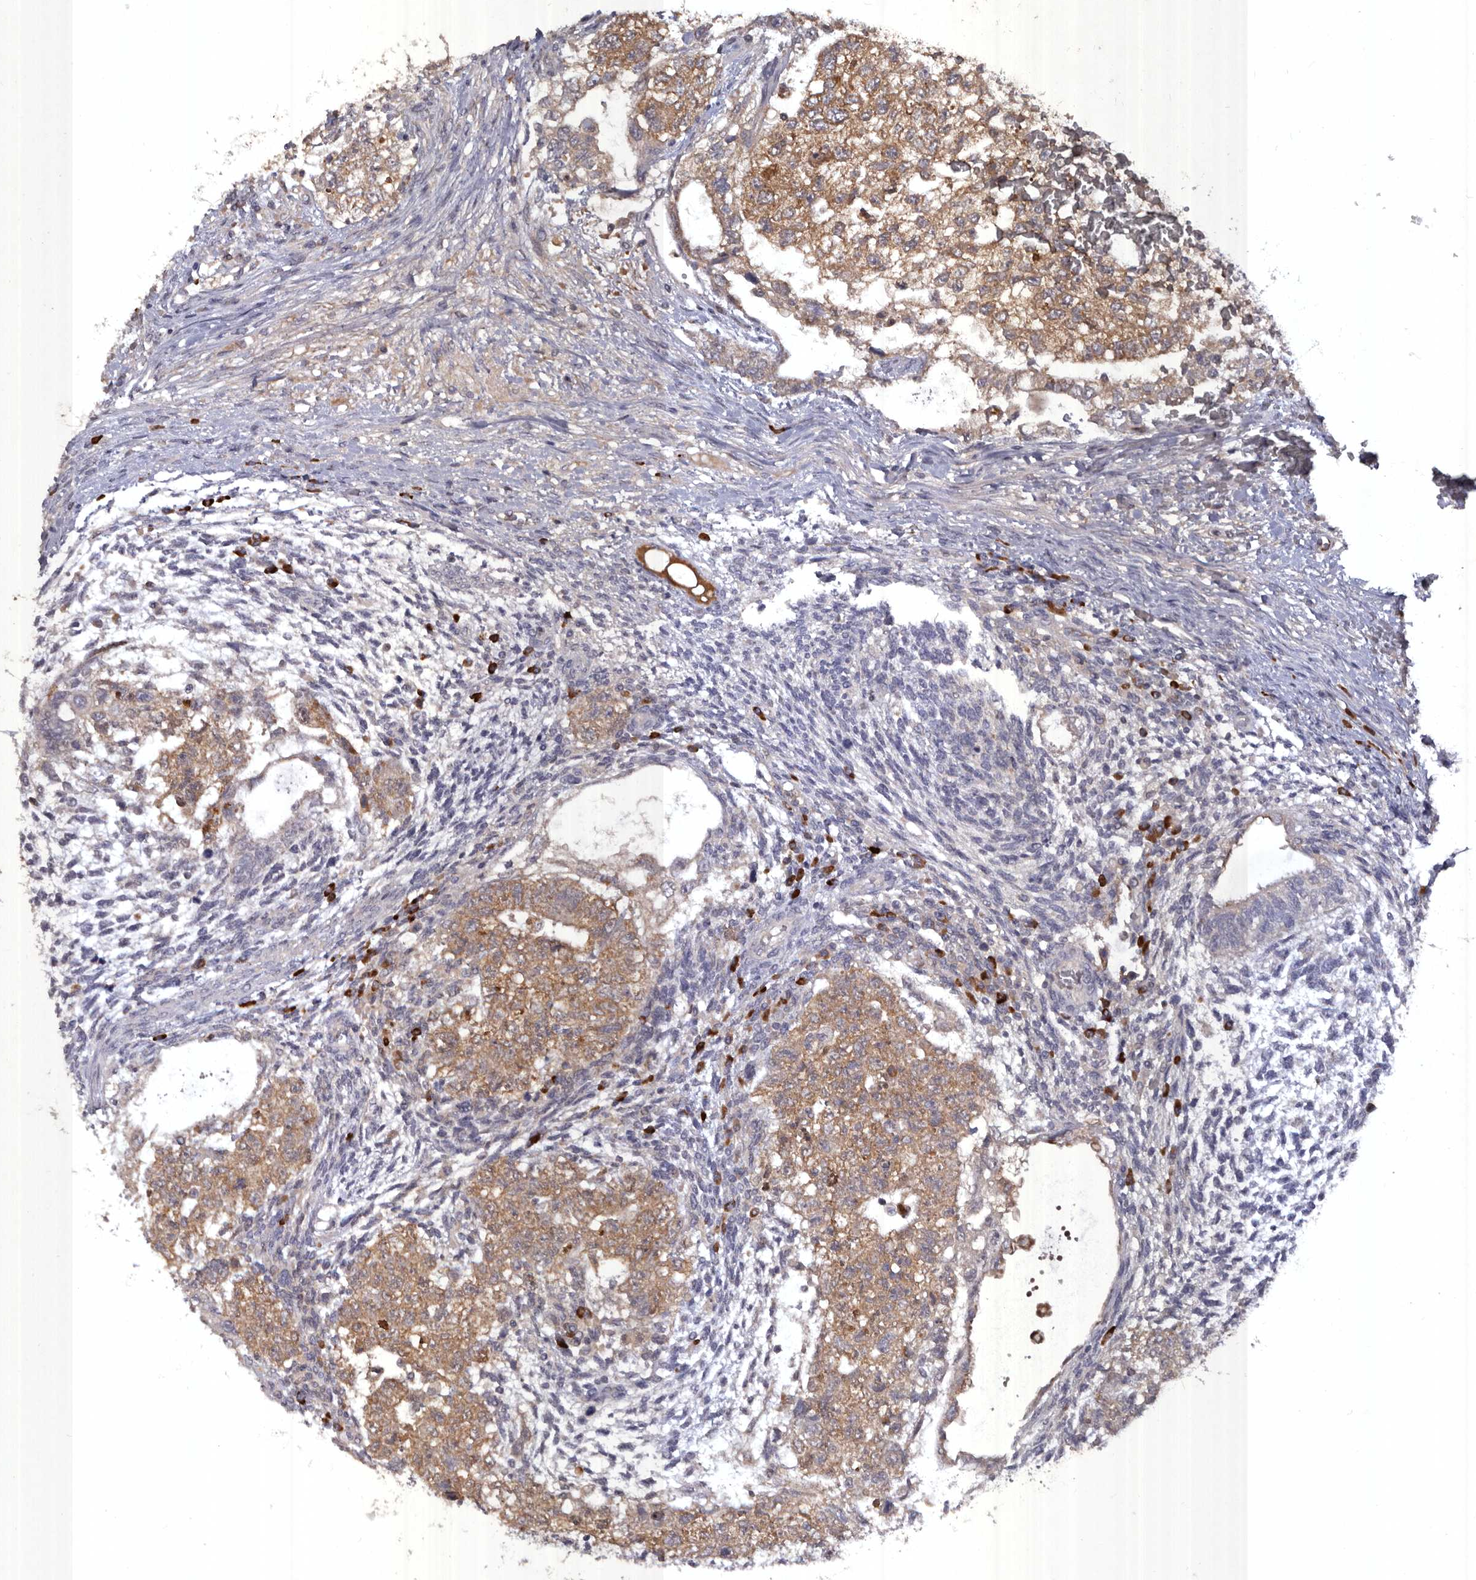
{"staining": {"intensity": "moderate", "quantity": ">75%", "location": "cytoplasmic/membranous"}, "tissue": "testis cancer", "cell_type": "Tumor cells", "image_type": "cancer", "snomed": [{"axis": "morphology", "description": "Carcinoma, Embryonal, NOS"}, {"axis": "topography", "description": "Testis"}], "caption": "IHC of embryonal carcinoma (testis) displays medium levels of moderate cytoplasmic/membranous expression in approximately >75% of tumor cells.", "gene": "EDEM1", "patient": {"sex": "male", "age": 37}}